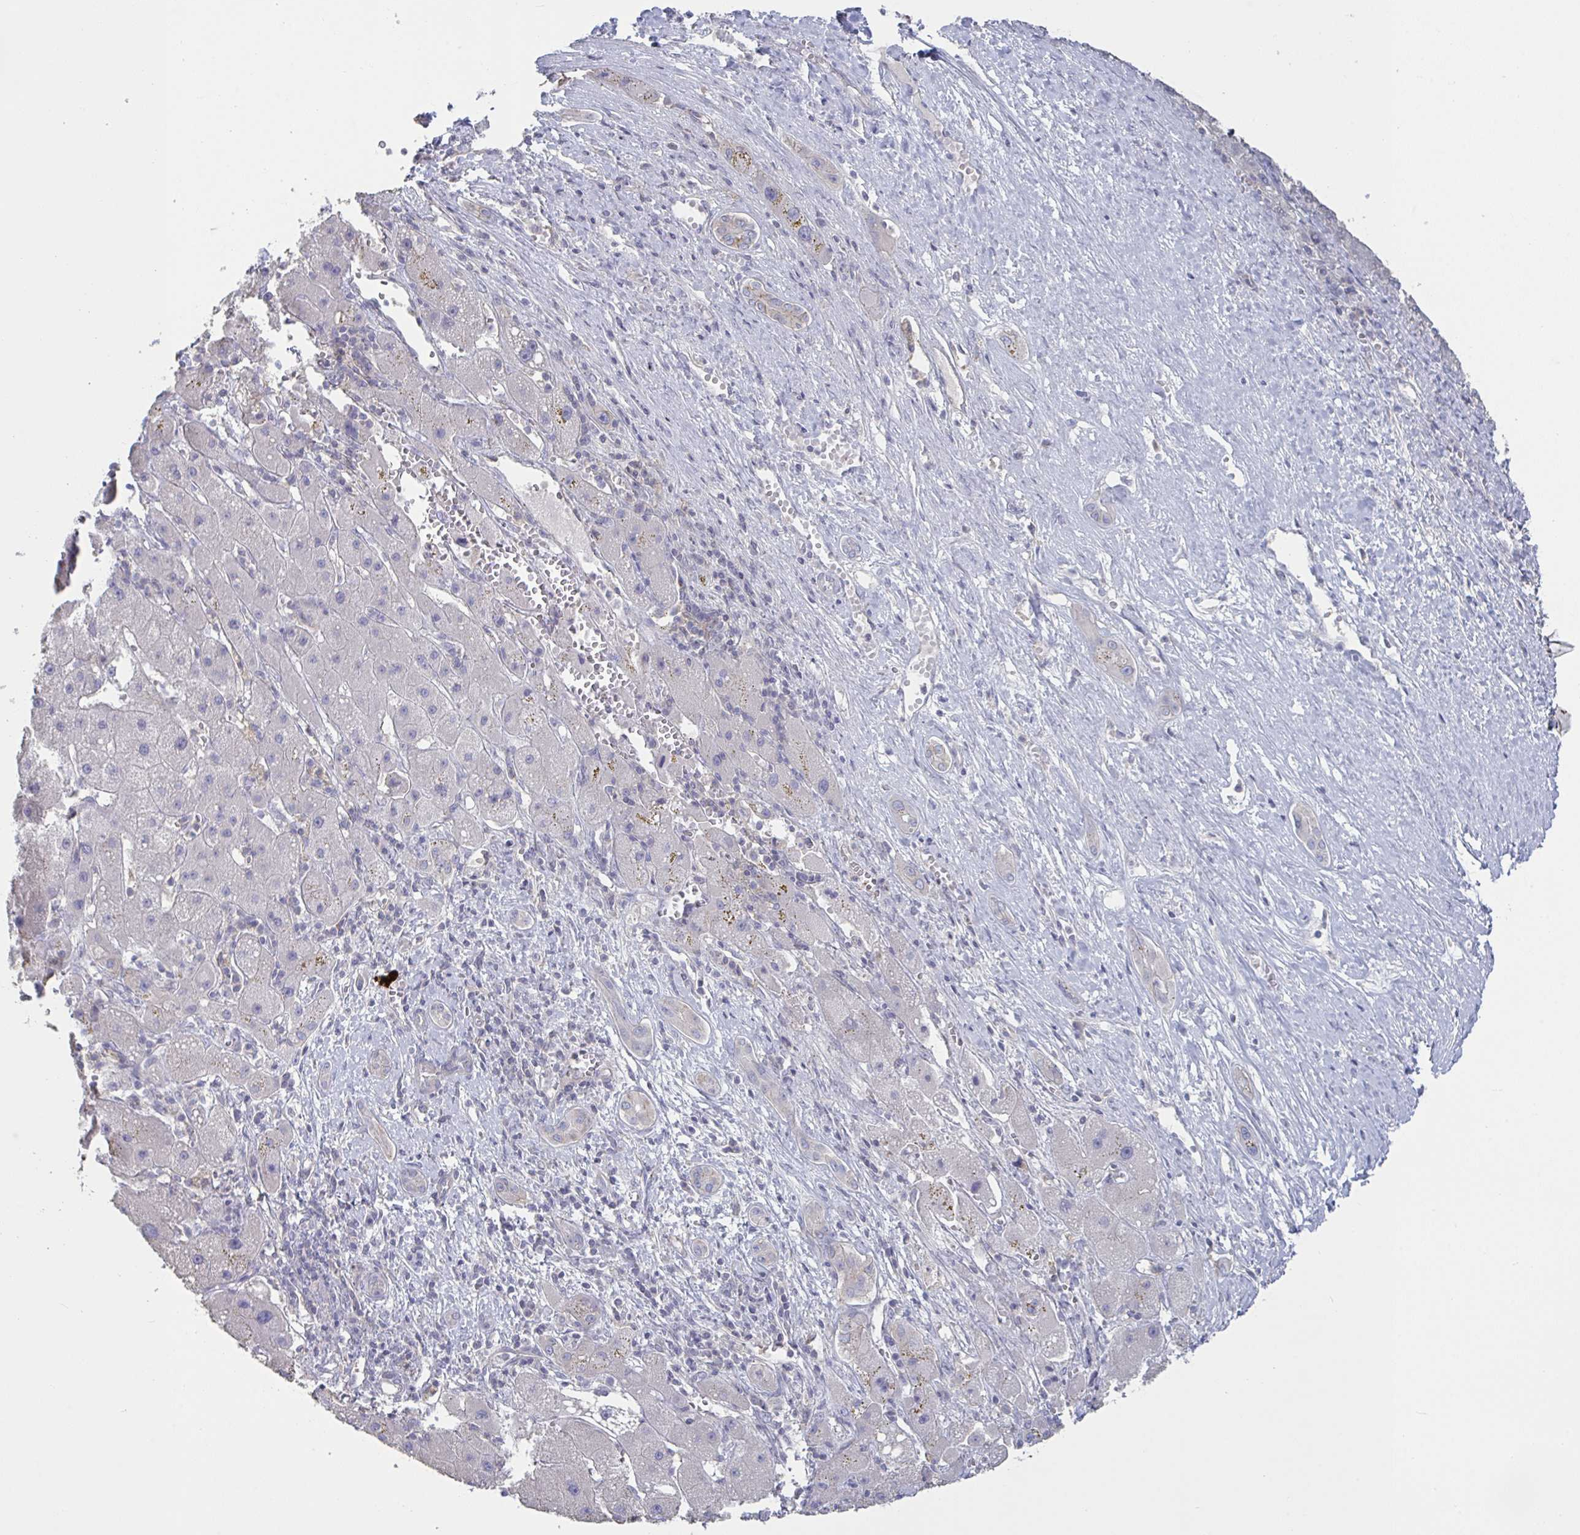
{"staining": {"intensity": "negative", "quantity": "none", "location": "none"}, "tissue": "liver cancer", "cell_type": "Tumor cells", "image_type": "cancer", "snomed": [{"axis": "morphology", "description": "Carcinoma, Hepatocellular, NOS"}, {"axis": "topography", "description": "Liver"}], "caption": "DAB (3,3'-diaminobenzidine) immunohistochemical staining of liver cancer (hepatocellular carcinoma) demonstrates no significant expression in tumor cells.", "gene": "STK26", "patient": {"sex": "female", "age": 82}}